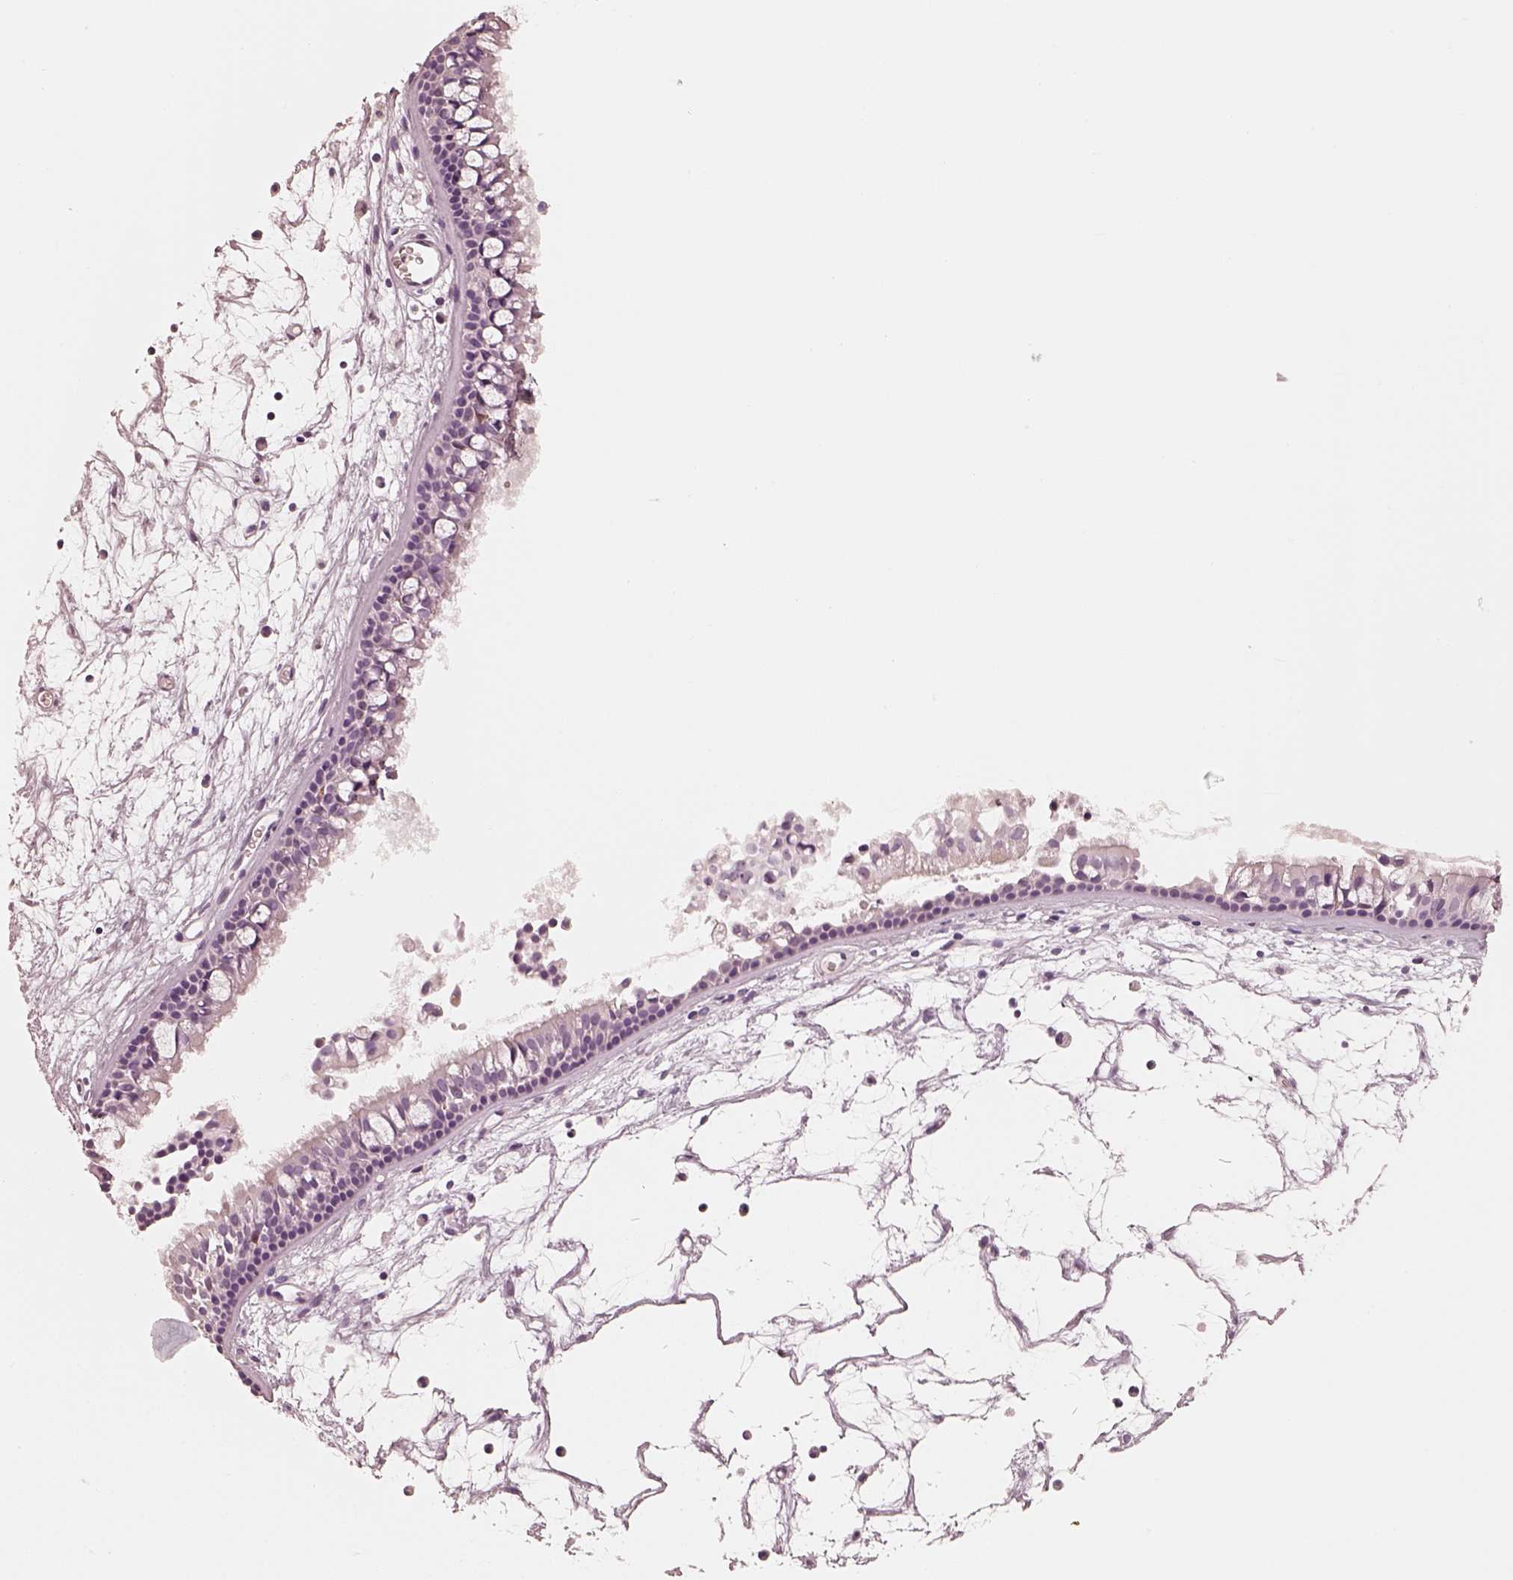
{"staining": {"intensity": "negative", "quantity": "none", "location": "none"}, "tissue": "nasopharynx", "cell_type": "Respiratory epithelial cells", "image_type": "normal", "snomed": [{"axis": "morphology", "description": "Normal tissue, NOS"}, {"axis": "topography", "description": "Nasopharynx"}], "caption": "This histopathology image is of normal nasopharynx stained with immunohistochemistry (IHC) to label a protein in brown with the nuclei are counter-stained blue. There is no staining in respiratory epithelial cells.", "gene": "R3HDML", "patient": {"sex": "female", "age": 68}}